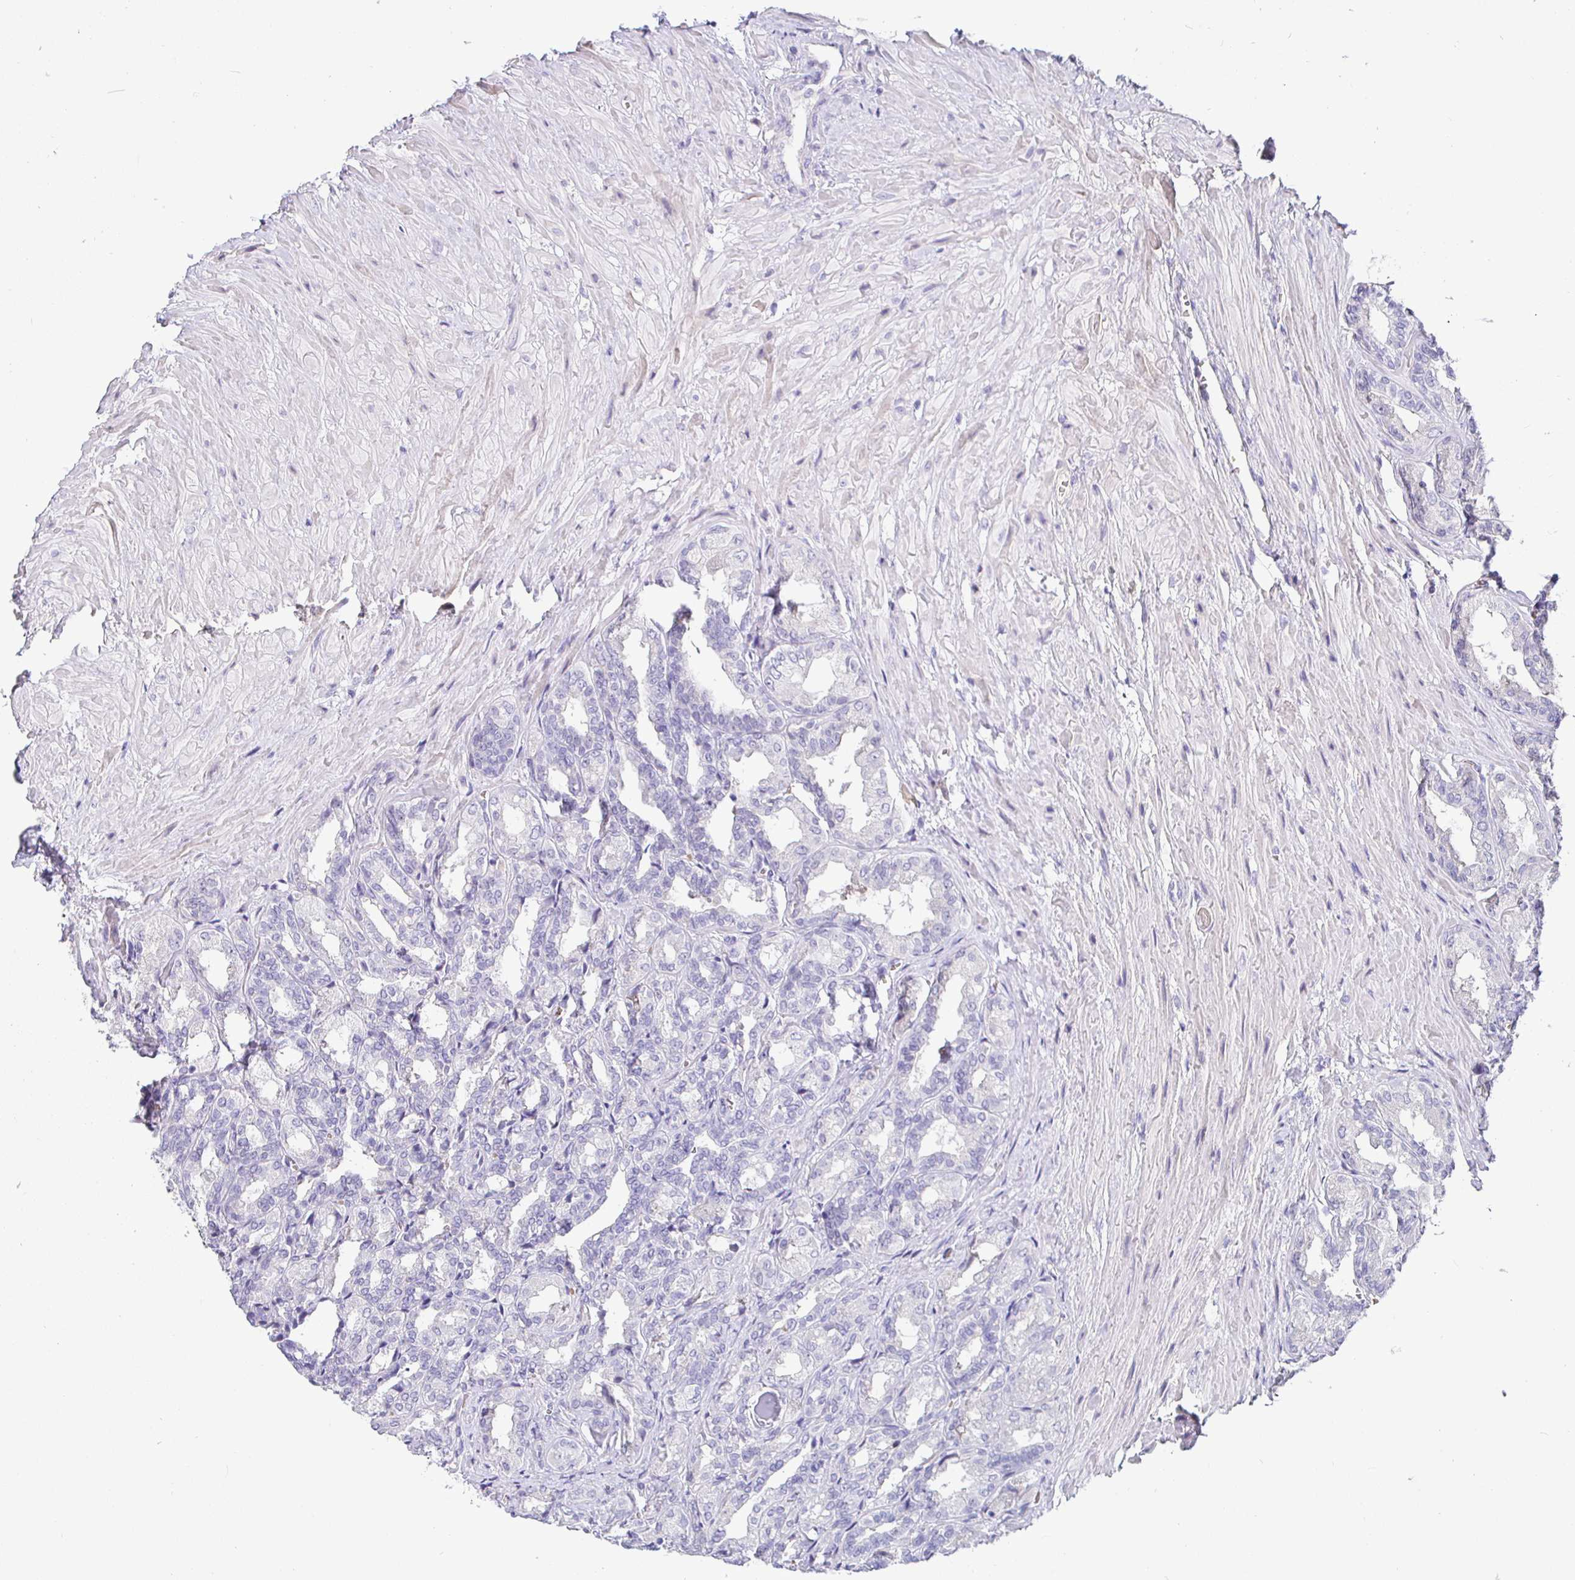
{"staining": {"intensity": "negative", "quantity": "none", "location": "none"}, "tissue": "seminal vesicle", "cell_type": "Glandular cells", "image_type": "normal", "snomed": [{"axis": "morphology", "description": "Normal tissue, NOS"}, {"axis": "topography", "description": "Seminal veicle"}], "caption": "An IHC micrograph of benign seminal vesicle is shown. There is no staining in glandular cells of seminal vesicle. (DAB (3,3'-diaminobenzidine) immunohistochemistry (IHC) visualized using brightfield microscopy, high magnification).", "gene": "SIRPA", "patient": {"sex": "male", "age": 68}}